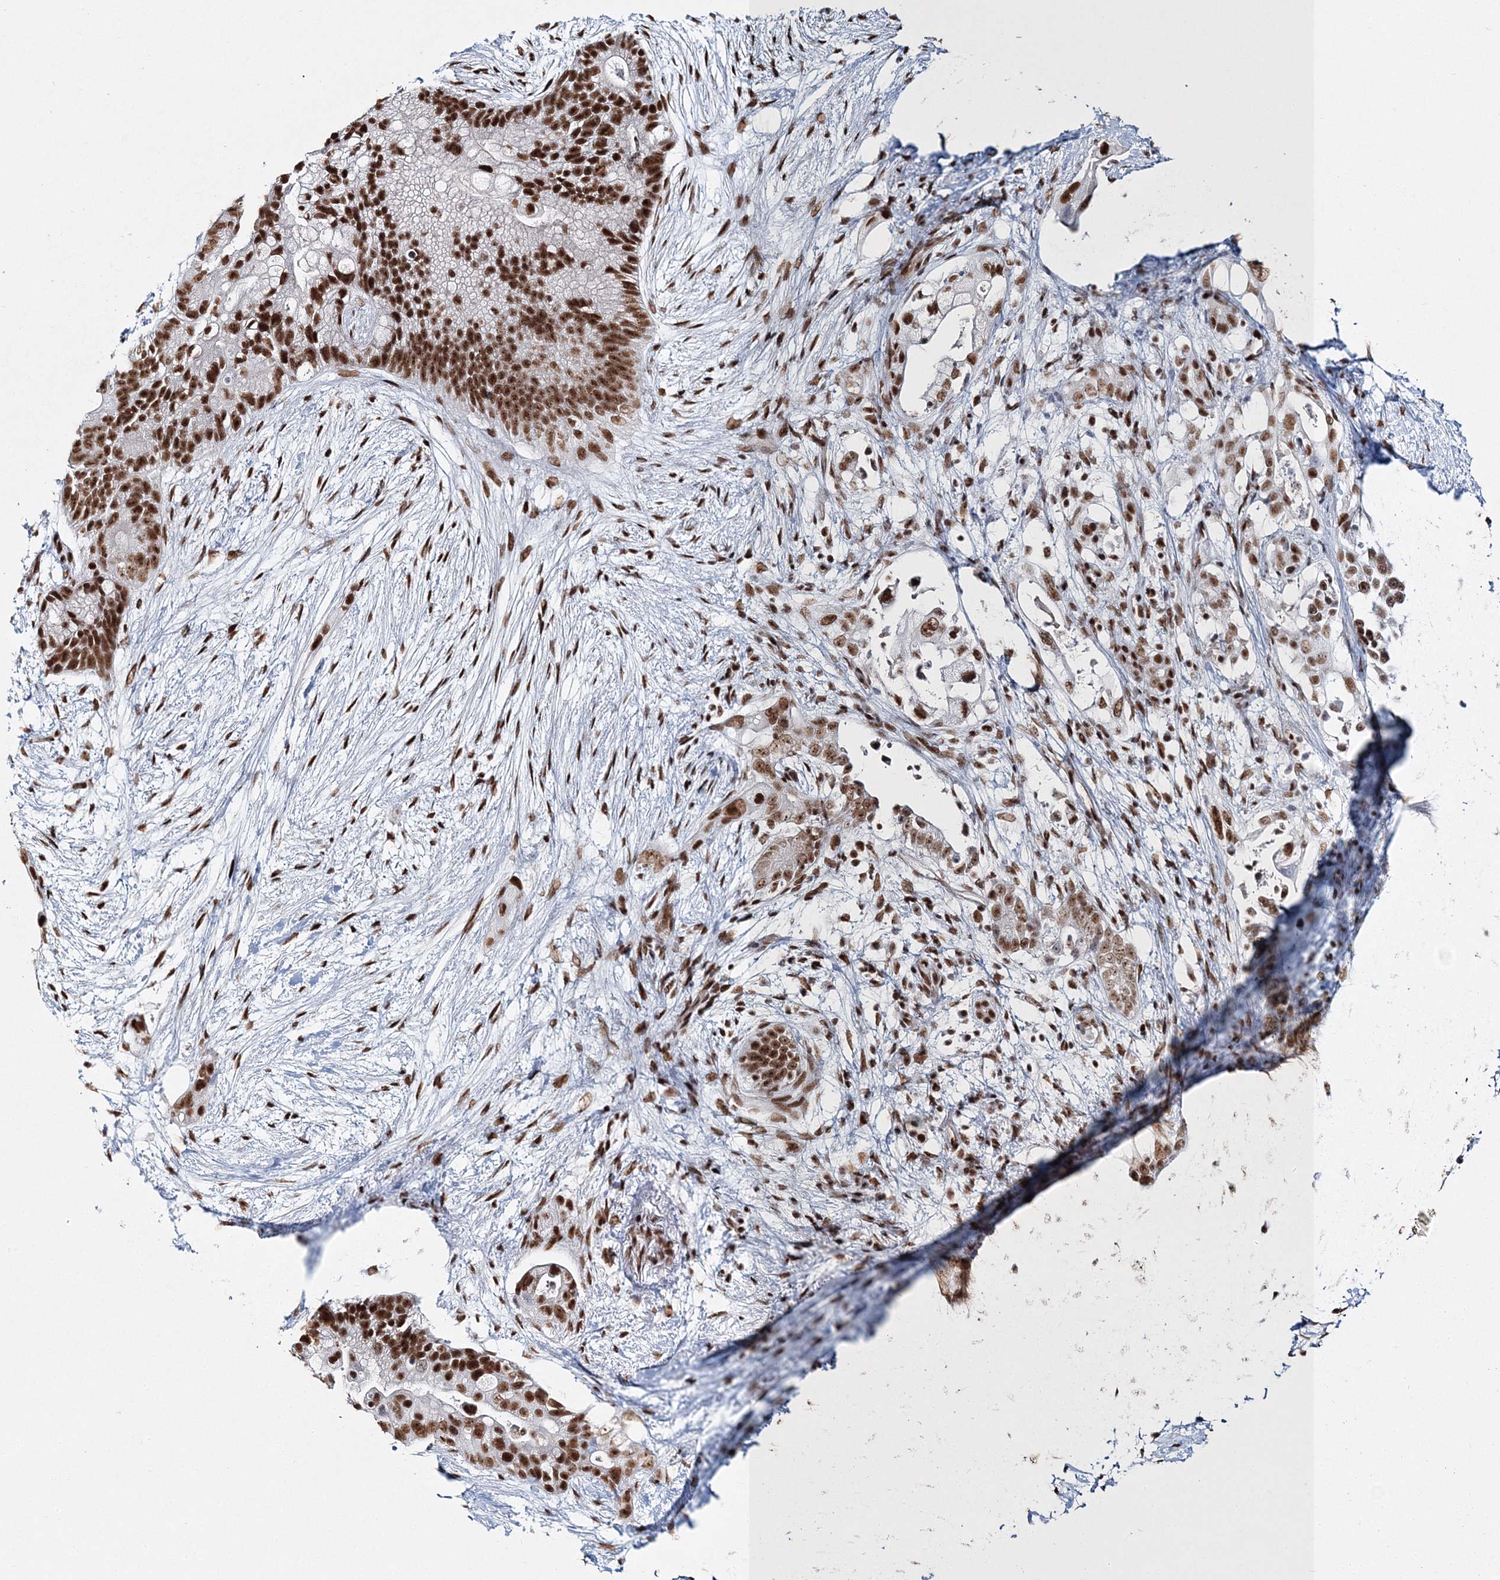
{"staining": {"intensity": "strong", "quantity": ">75%", "location": "nuclear"}, "tissue": "pancreatic cancer", "cell_type": "Tumor cells", "image_type": "cancer", "snomed": [{"axis": "morphology", "description": "Adenocarcinoma, NOS"}, {"axis": "topography", "description": "Pancreas"}], "caption": "Protein expression analysis of human pancreatic cancer reveals strong nuclear expression in about >75% of tumor cells.", "gene": "QRICH1", "patient": {"sex": "male", "age": 53}}